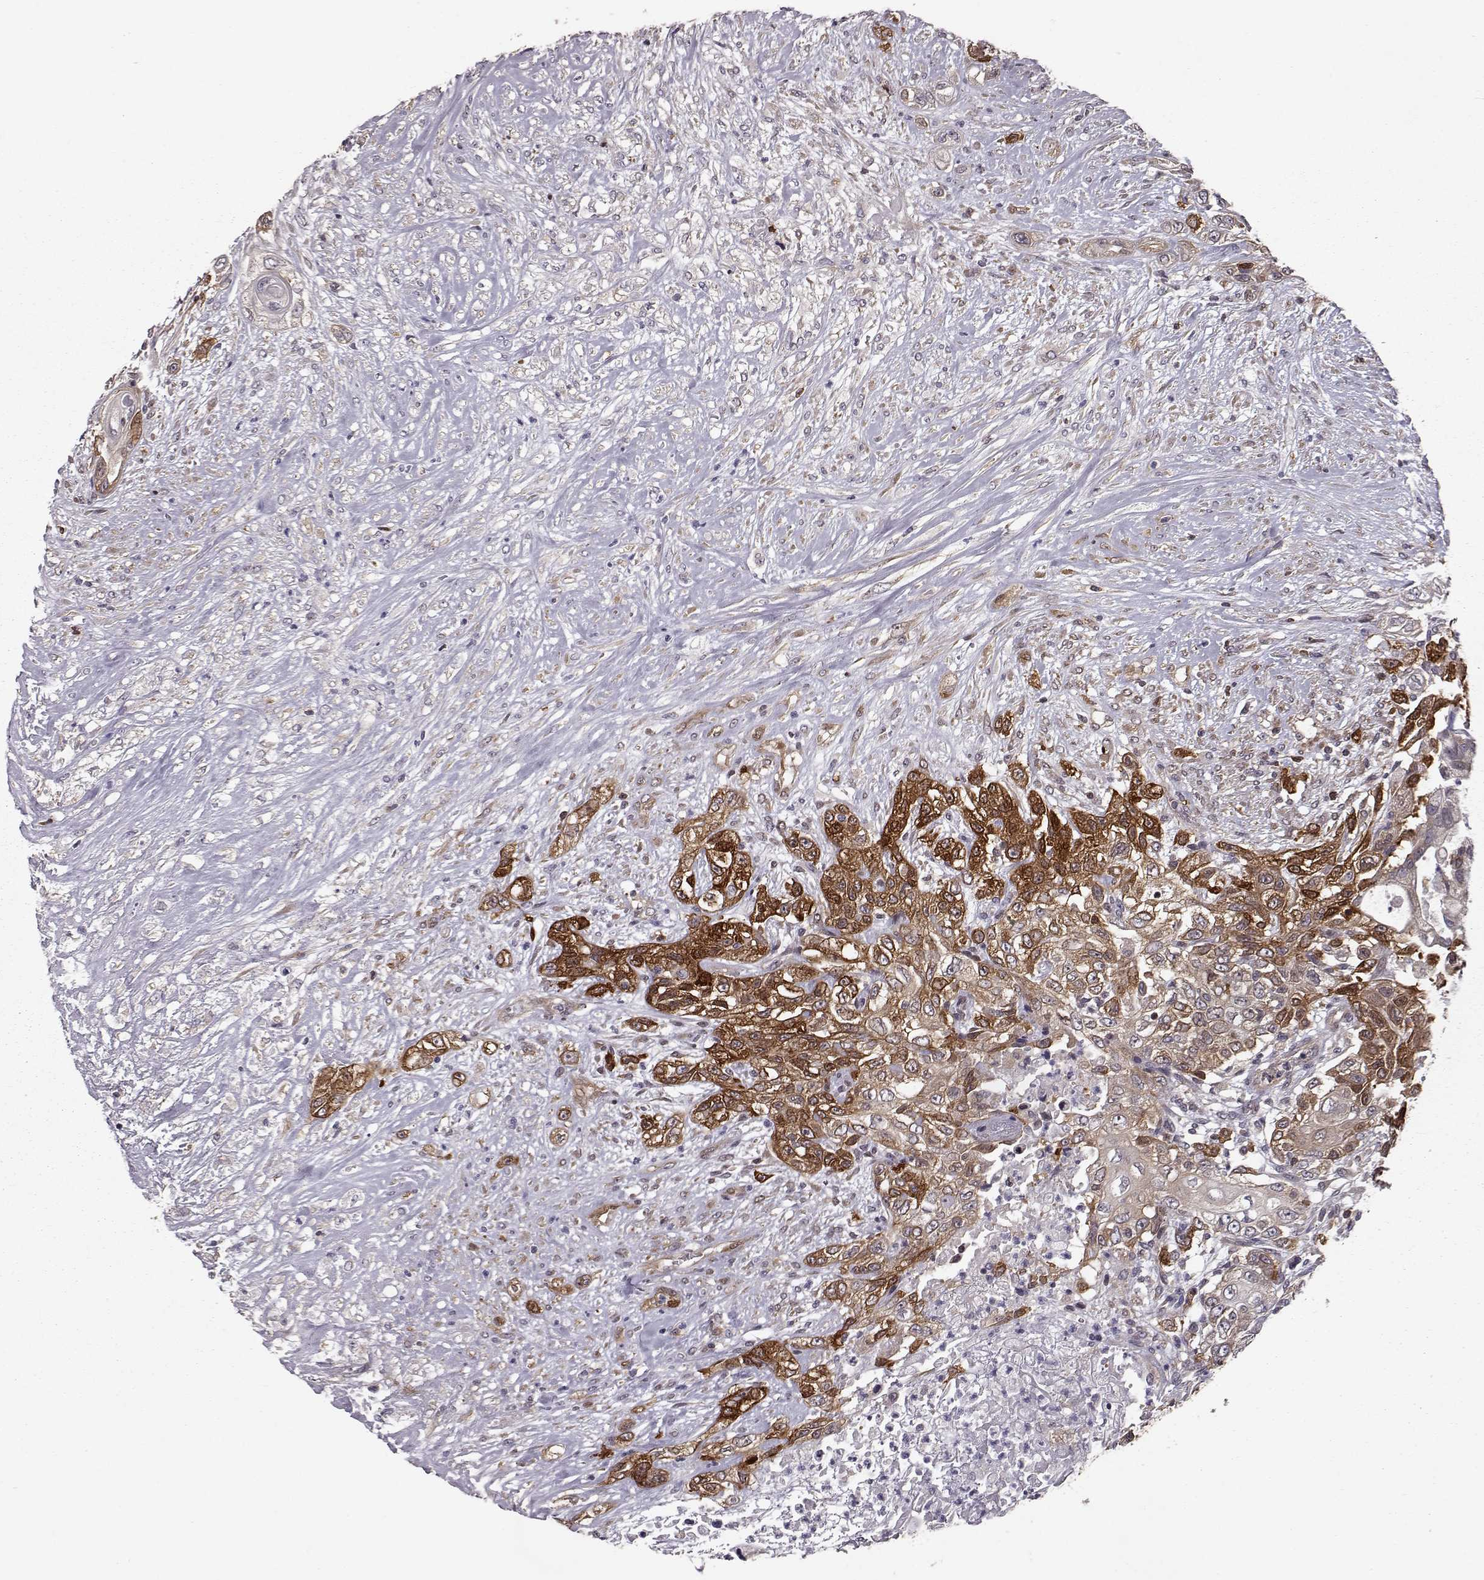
{"staining": {"intensity": "strong", "quantity": "25%-75%", "location": "cytoplasmic/membranous"}, "tissue": "urothelial cancer", "cell_type": "Tumor cells", "image_type": "cancer", "snomed": [{"axis": "morphology", "description": "Urothelial carcinoma, High grade"}, {"axis": "topography", "description": "Urinary bladder"}], "caption": "Strong cytoplasmic/membranous expression for a protein is appreciated in approximately 25%-75% of tumor cells of high-grade urothelial carcinoma using immunohistochemistry (IHC).", "gene": "RANBP1", "patient": {"sex": "female", "age": 56}}